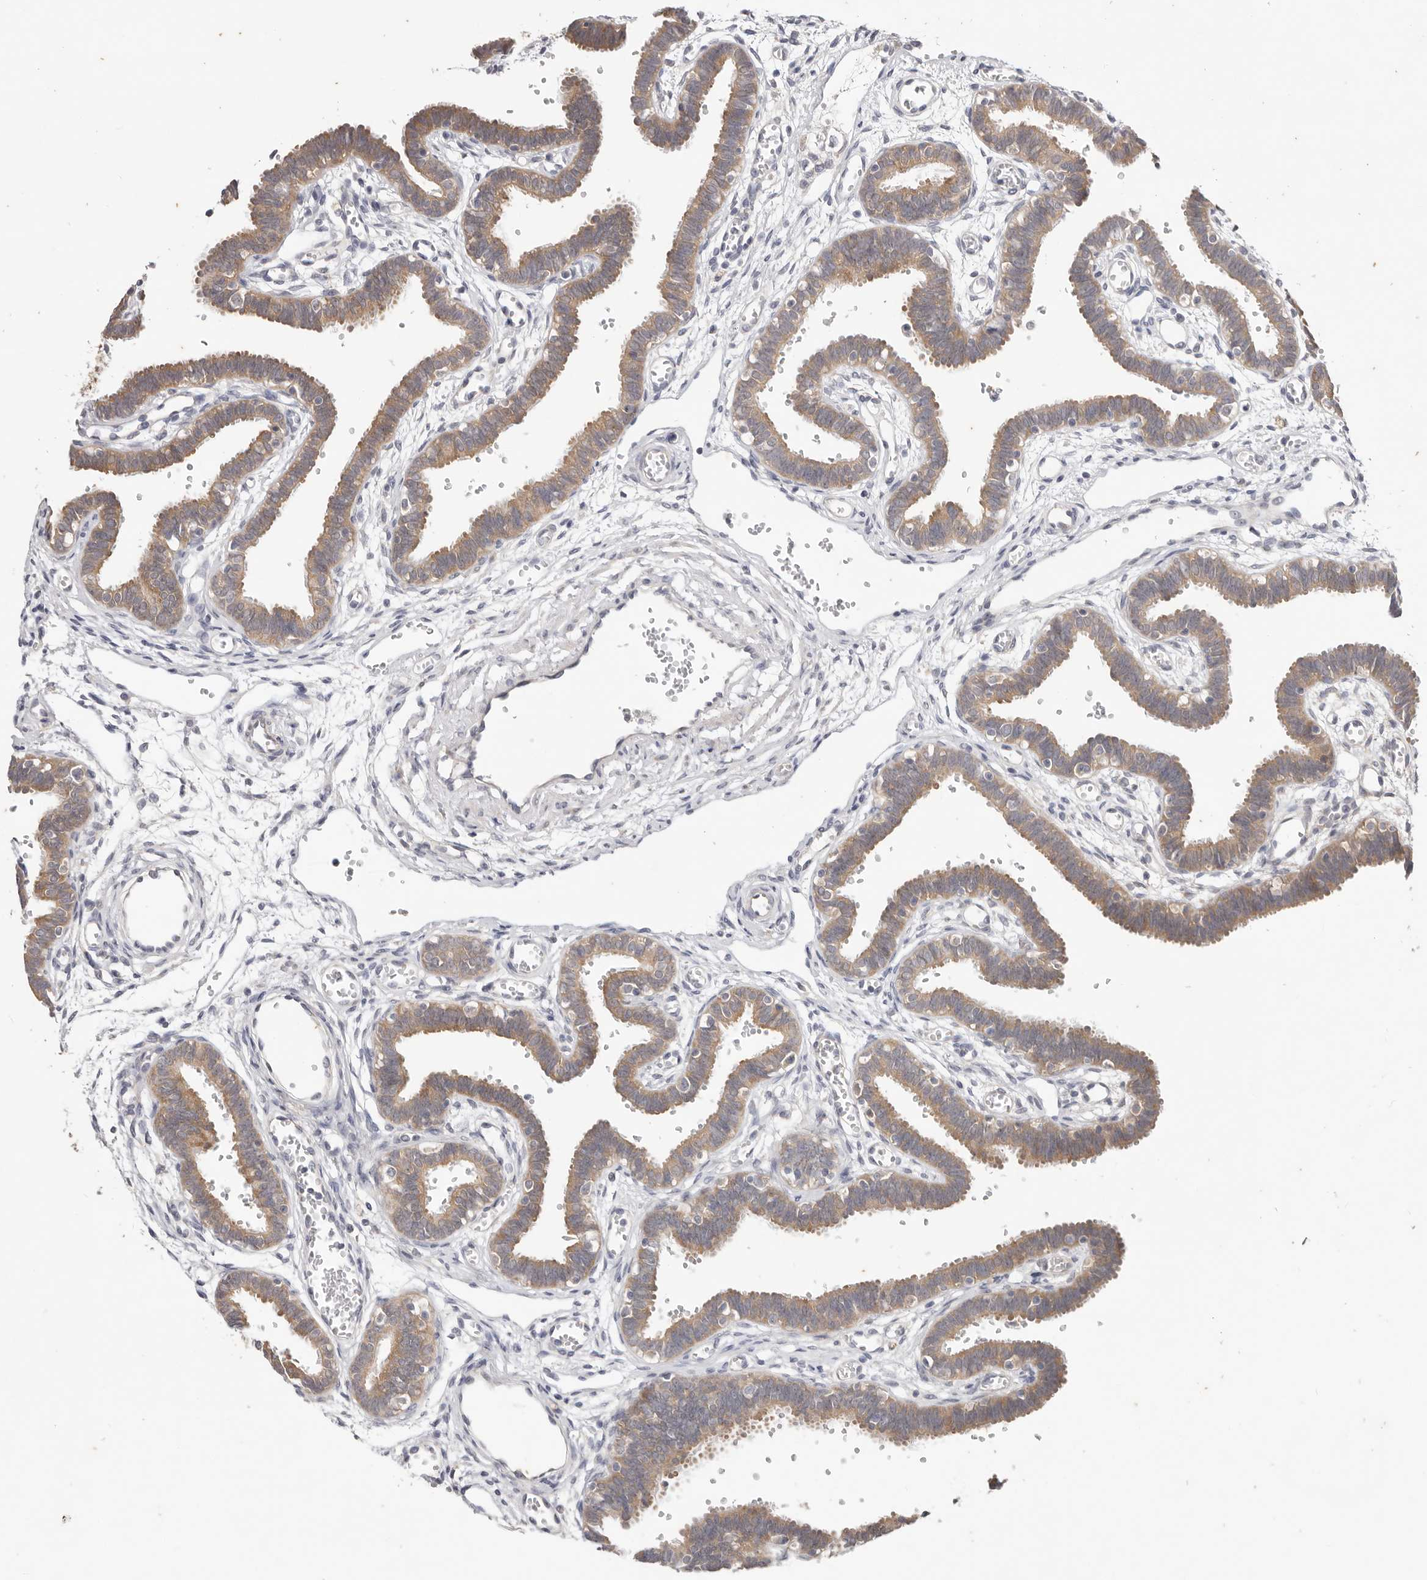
{"staining": {"intensity": "moderate", "quantity": ">75%", "location": "cytoplasmic/membranous"}, "tissue": "fallopian tube", "cell_type": "Glandular cells", "image_type": "normal", "snomed": [{"axis": "morphology", "description": "Normal tissue, NOS"}, {"axis": "topography", "description": "Fallopian tube"}, {"axis": "topography", "description": "Placenta"}], "caption": "A high-resolution photomicrograph shows immunohistochemistry staining of unremarkable fallopian tube, which shows moderate cytoplasmic/membranous positivity in approximately >75% of glandular cells.", "gene": "WDR77", "patient": {"sex": "female", "age": 32}}